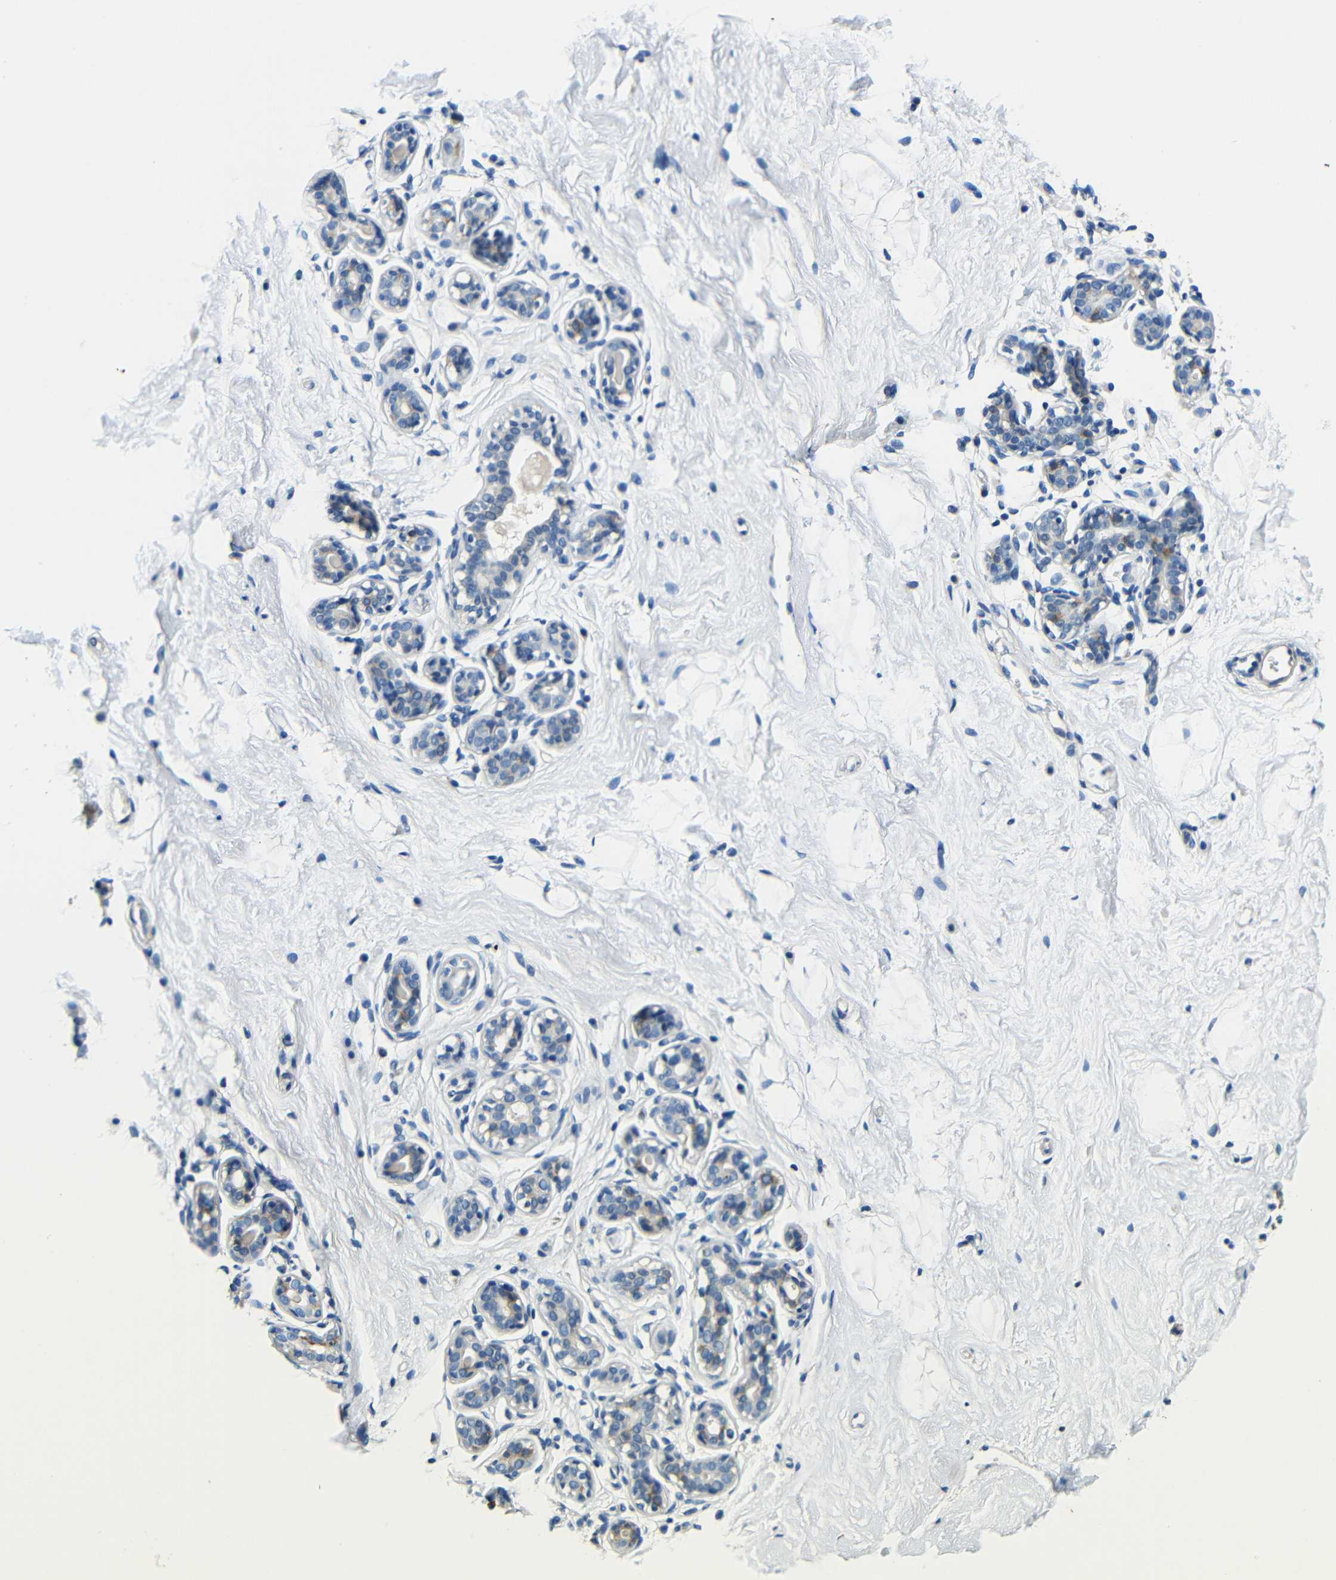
{"staining": {"intensity": "negative", "quantity": "none", "location": "none"}, "tissue": "breast", "cell_type": "Adipocytes", "image_type": "normal", "snomed": [{"axis": "morphology", "description": "Normal tissue, NOS"}, {"axis": "topography", "description": "Breast"}], "caption": "This is an IHC micrograph of benign breast. There is no staining in adipocytes.", "gene": "FMO5", "patient": {"sex": "female", "age": 23}}